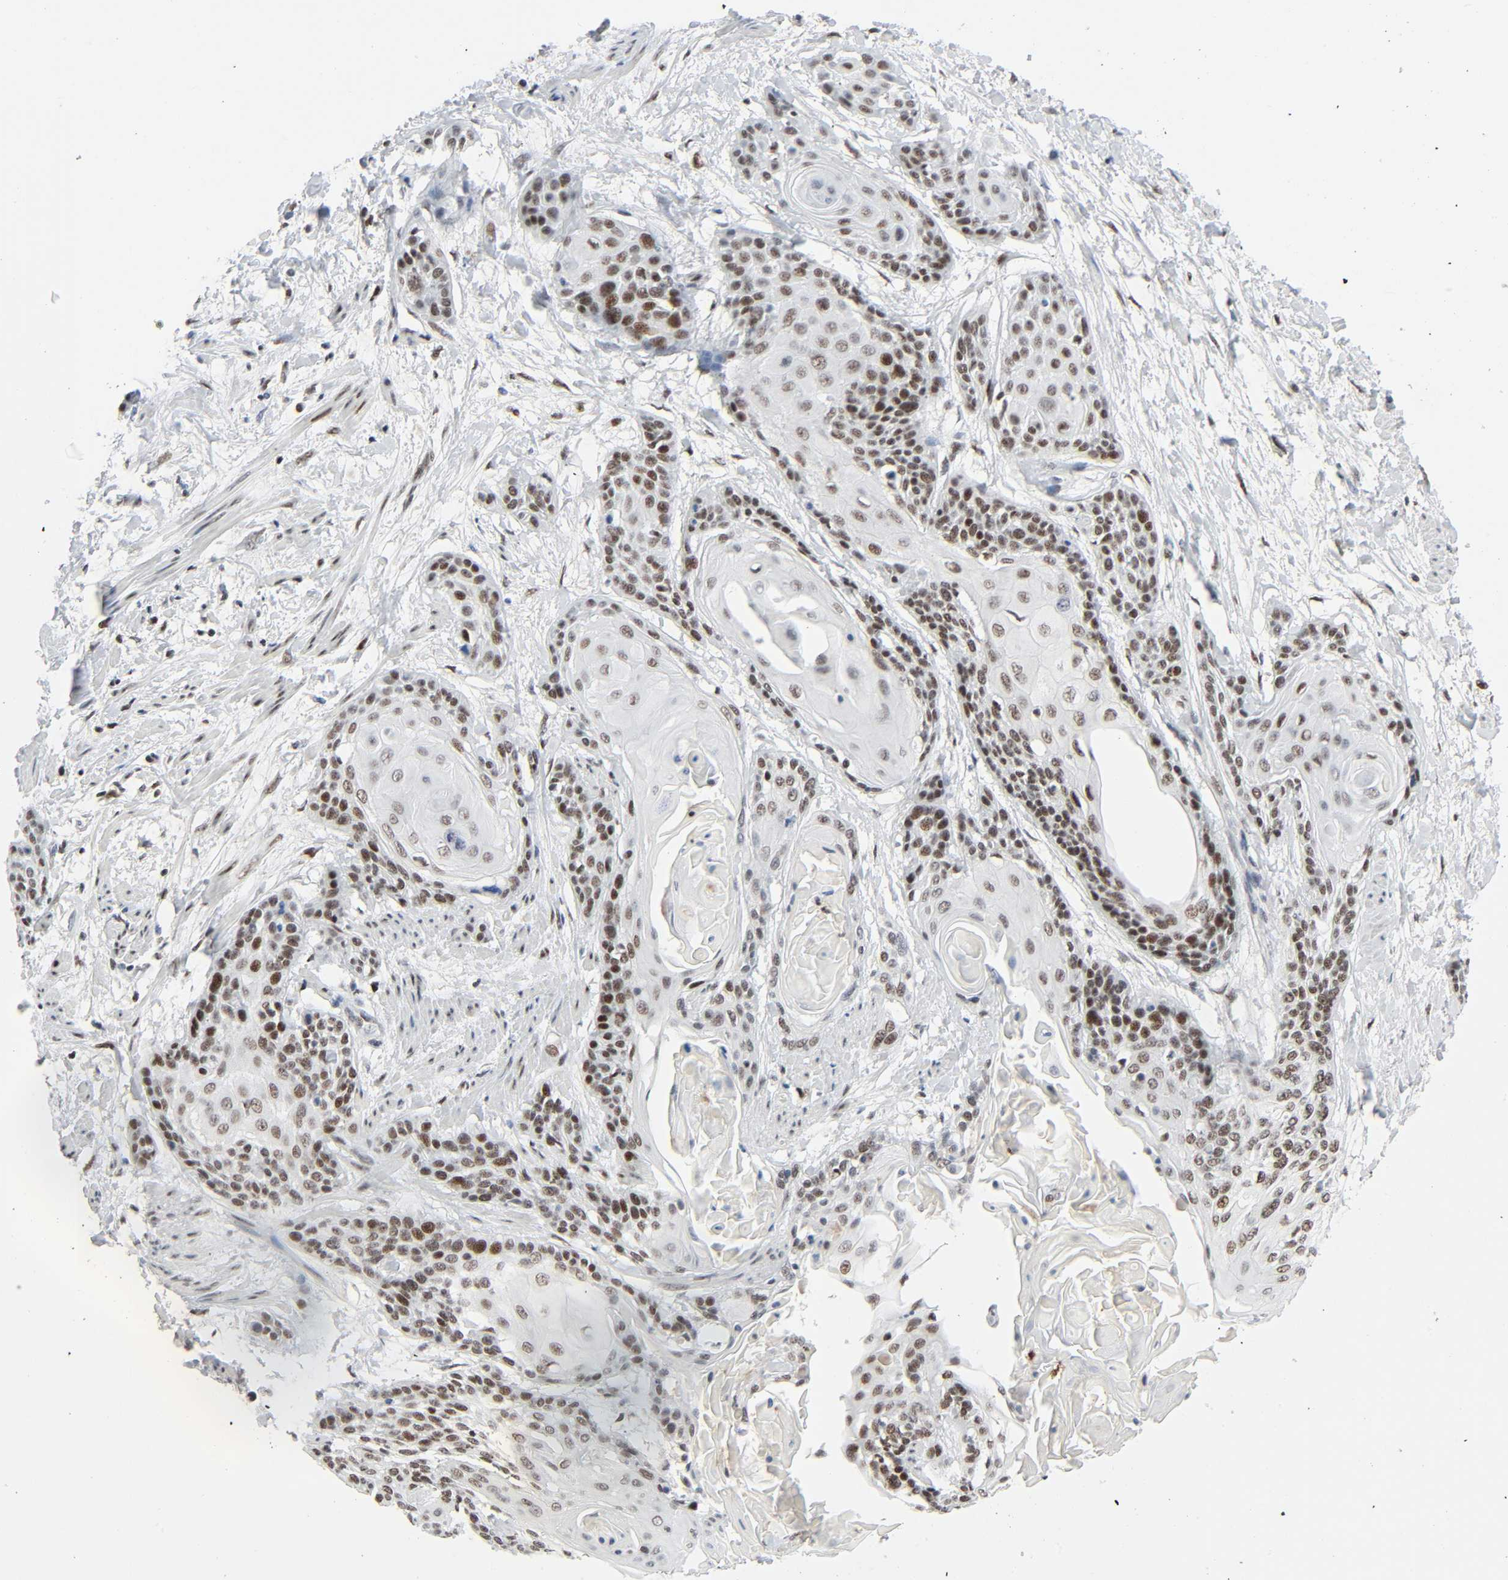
{"staining": {"intensity": "strong", "quantity": ">75%", "location": "nuclear"}, "tissue": "cervical cancer", "cell_type": "Tumor cells", "image_type": "cancer", "snomed": [{"axis": "morphology", "description": "Squamous cell carcinoma, NOS"}, {"axis": "topography", "description": "Cervix"}], "caption": "The micrograph exhibits staining of cervical squamous cell carcinoma, revealing strong nuclear protein positivity (brown color) within tumor cells.", "gene": "CREBBP", "patient": {"sex": "female", "age": 57}}